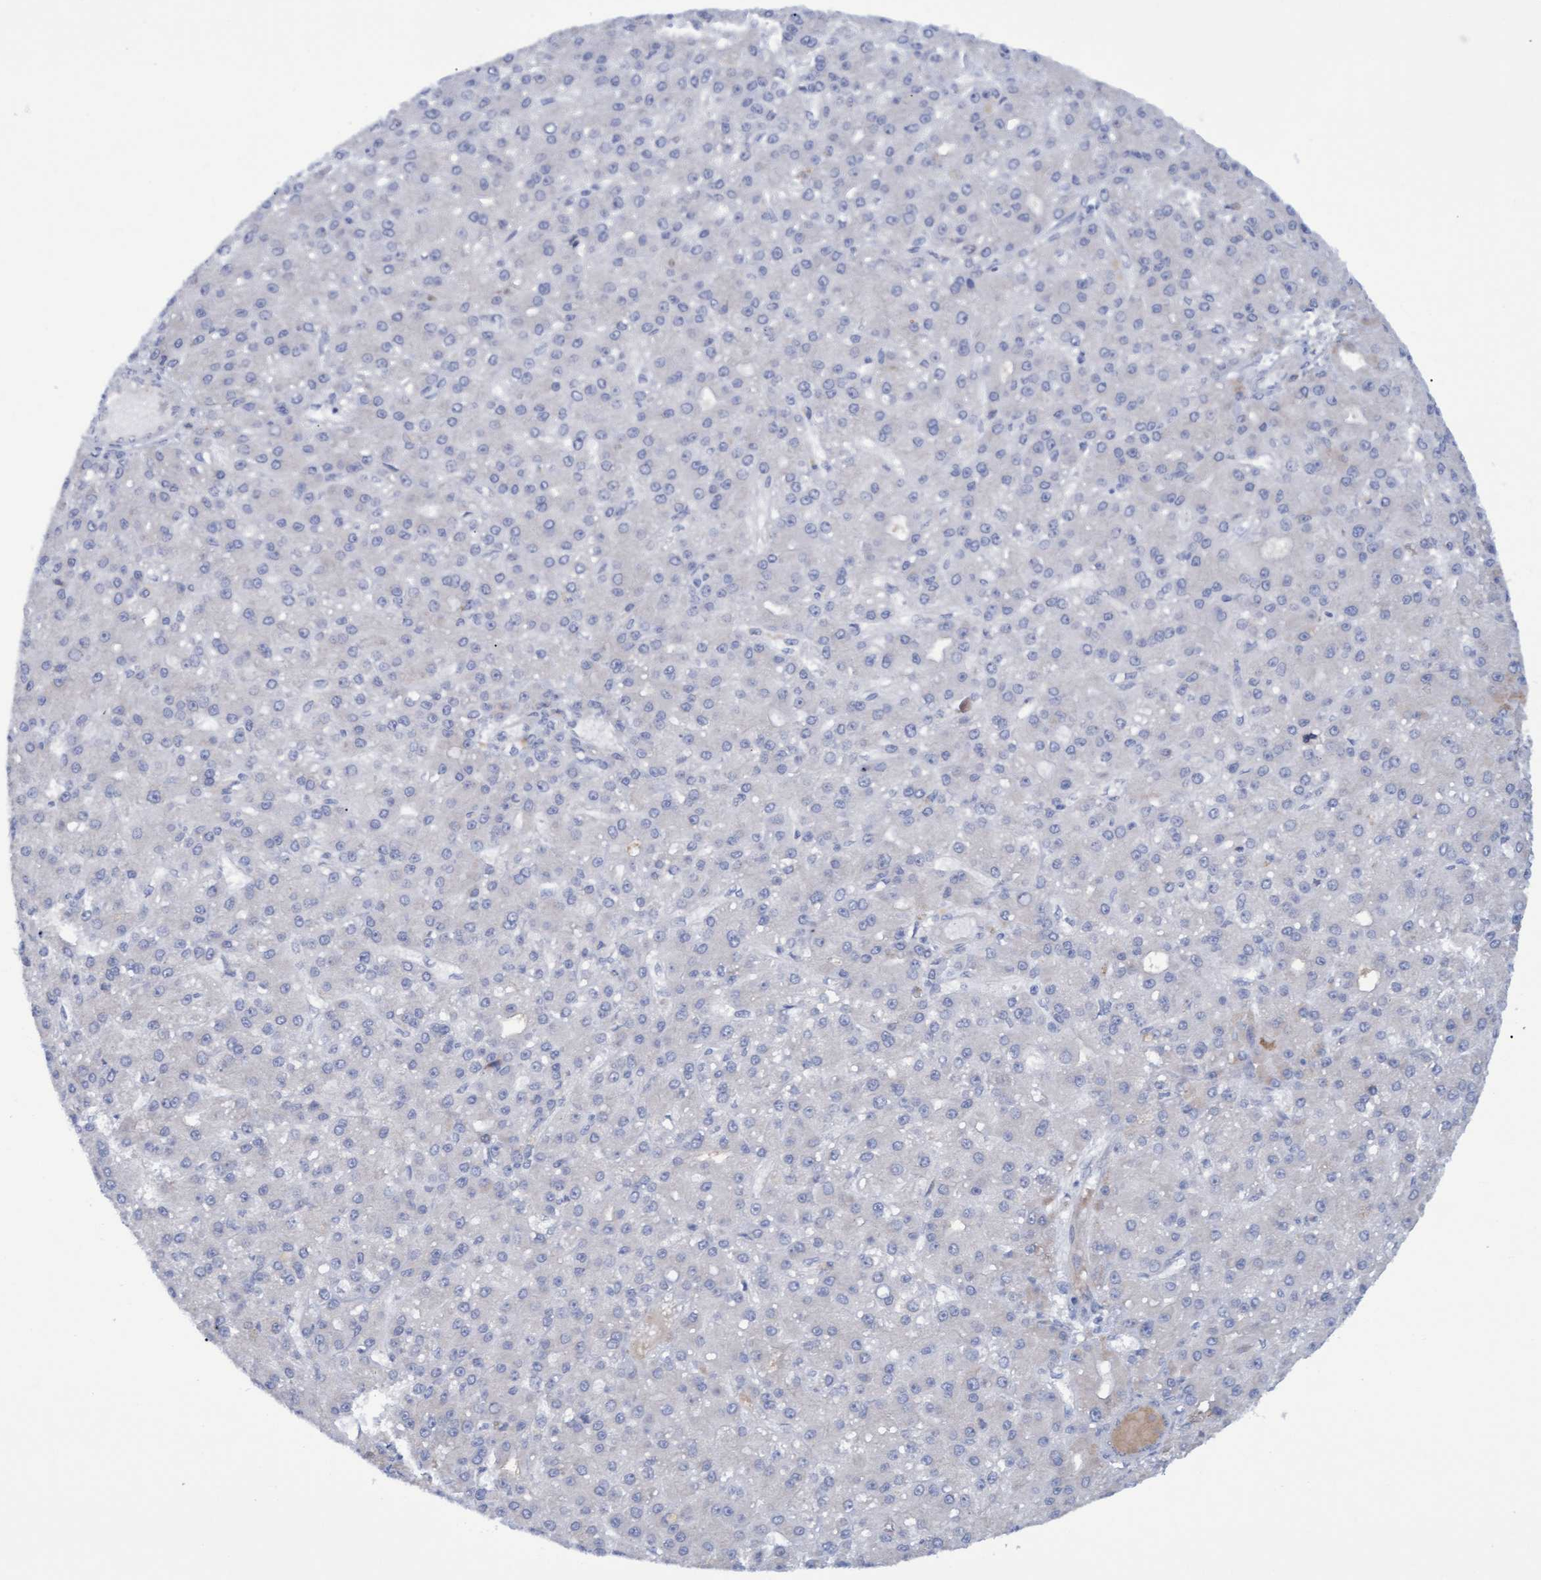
{"staining": {"intensity": "negative", "quantity": "none", "location": "none"}, "tissue": "liver cancer", "cell_type": "Tumor cells", "image_type": "cancer", "snomed": [{"axis": "morphology", "description": "Carcinoma, Hepatocellular, NOS"}, {"axis": "topography", "description": "Liver"}], "caption": "An immunohistochemistry (IHC) photomicrograph of liver cancer (hepatocellular carcinoma) is shown. There is no staining in tumor cells of liver cancer (hepatocellular carcinoma).", "gene": "STXBP1", "patient": {"sex": "male", "age": 67}}